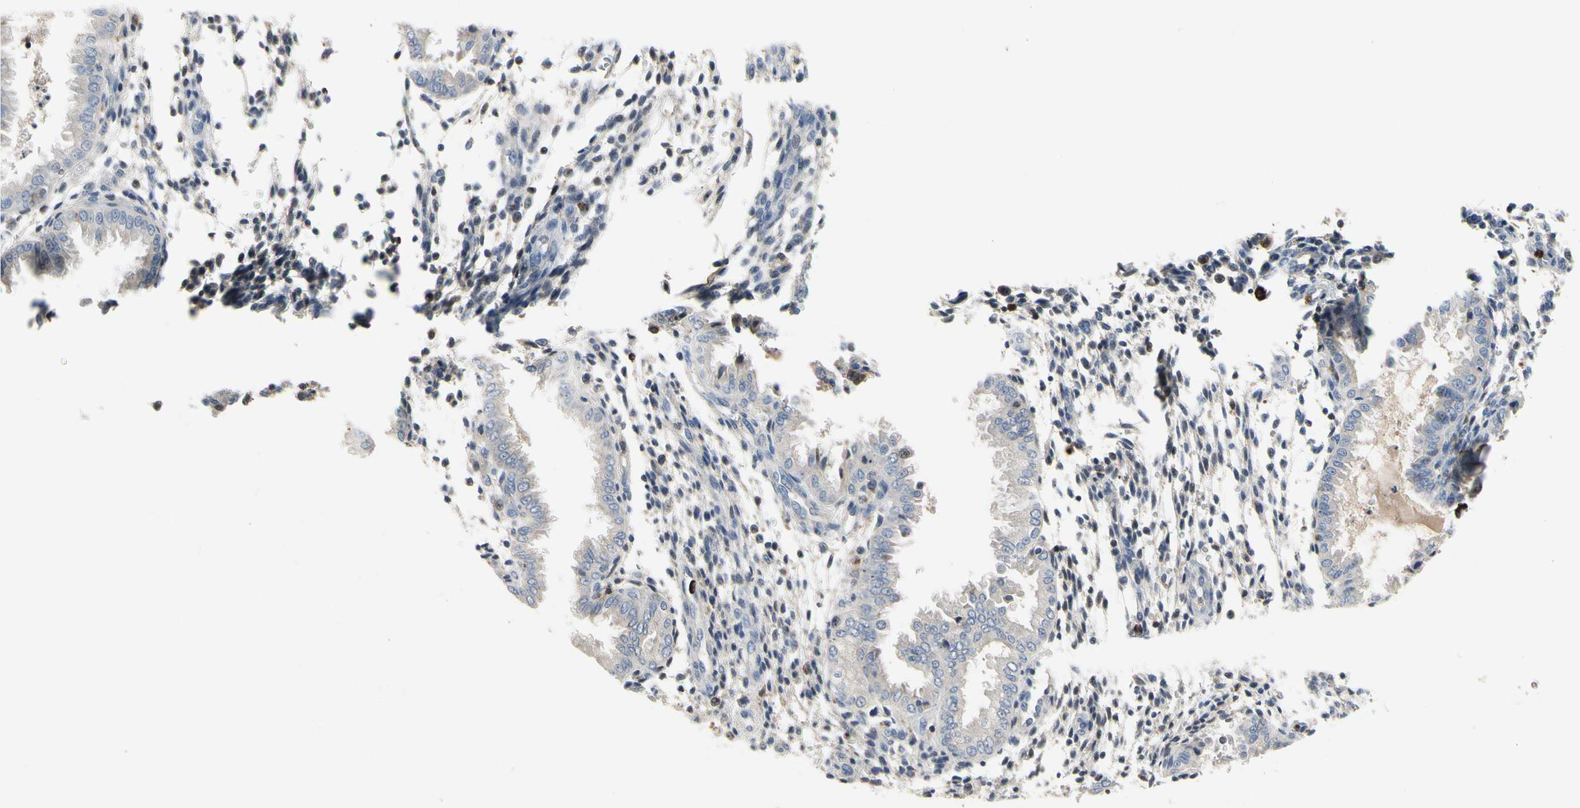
{"staining": {"intensity": "negative", "quantity": "none", "location": "none"}, "tissue": "endometrium", "cell_type": "Cells in endometrial stroma", "image_type": "normal", "snomed": [{"axis": "morphology", "description": "Normal tissue, NOS"}, {"axis": "topography", "description": "Endometrium"}], "caption": "This is an IHC photomicrograph of normal endometrium. There is no positivity in cells in endometrial stroma.", "gene": "ADA2", "patient": {"sex": "female", "age": 33}}